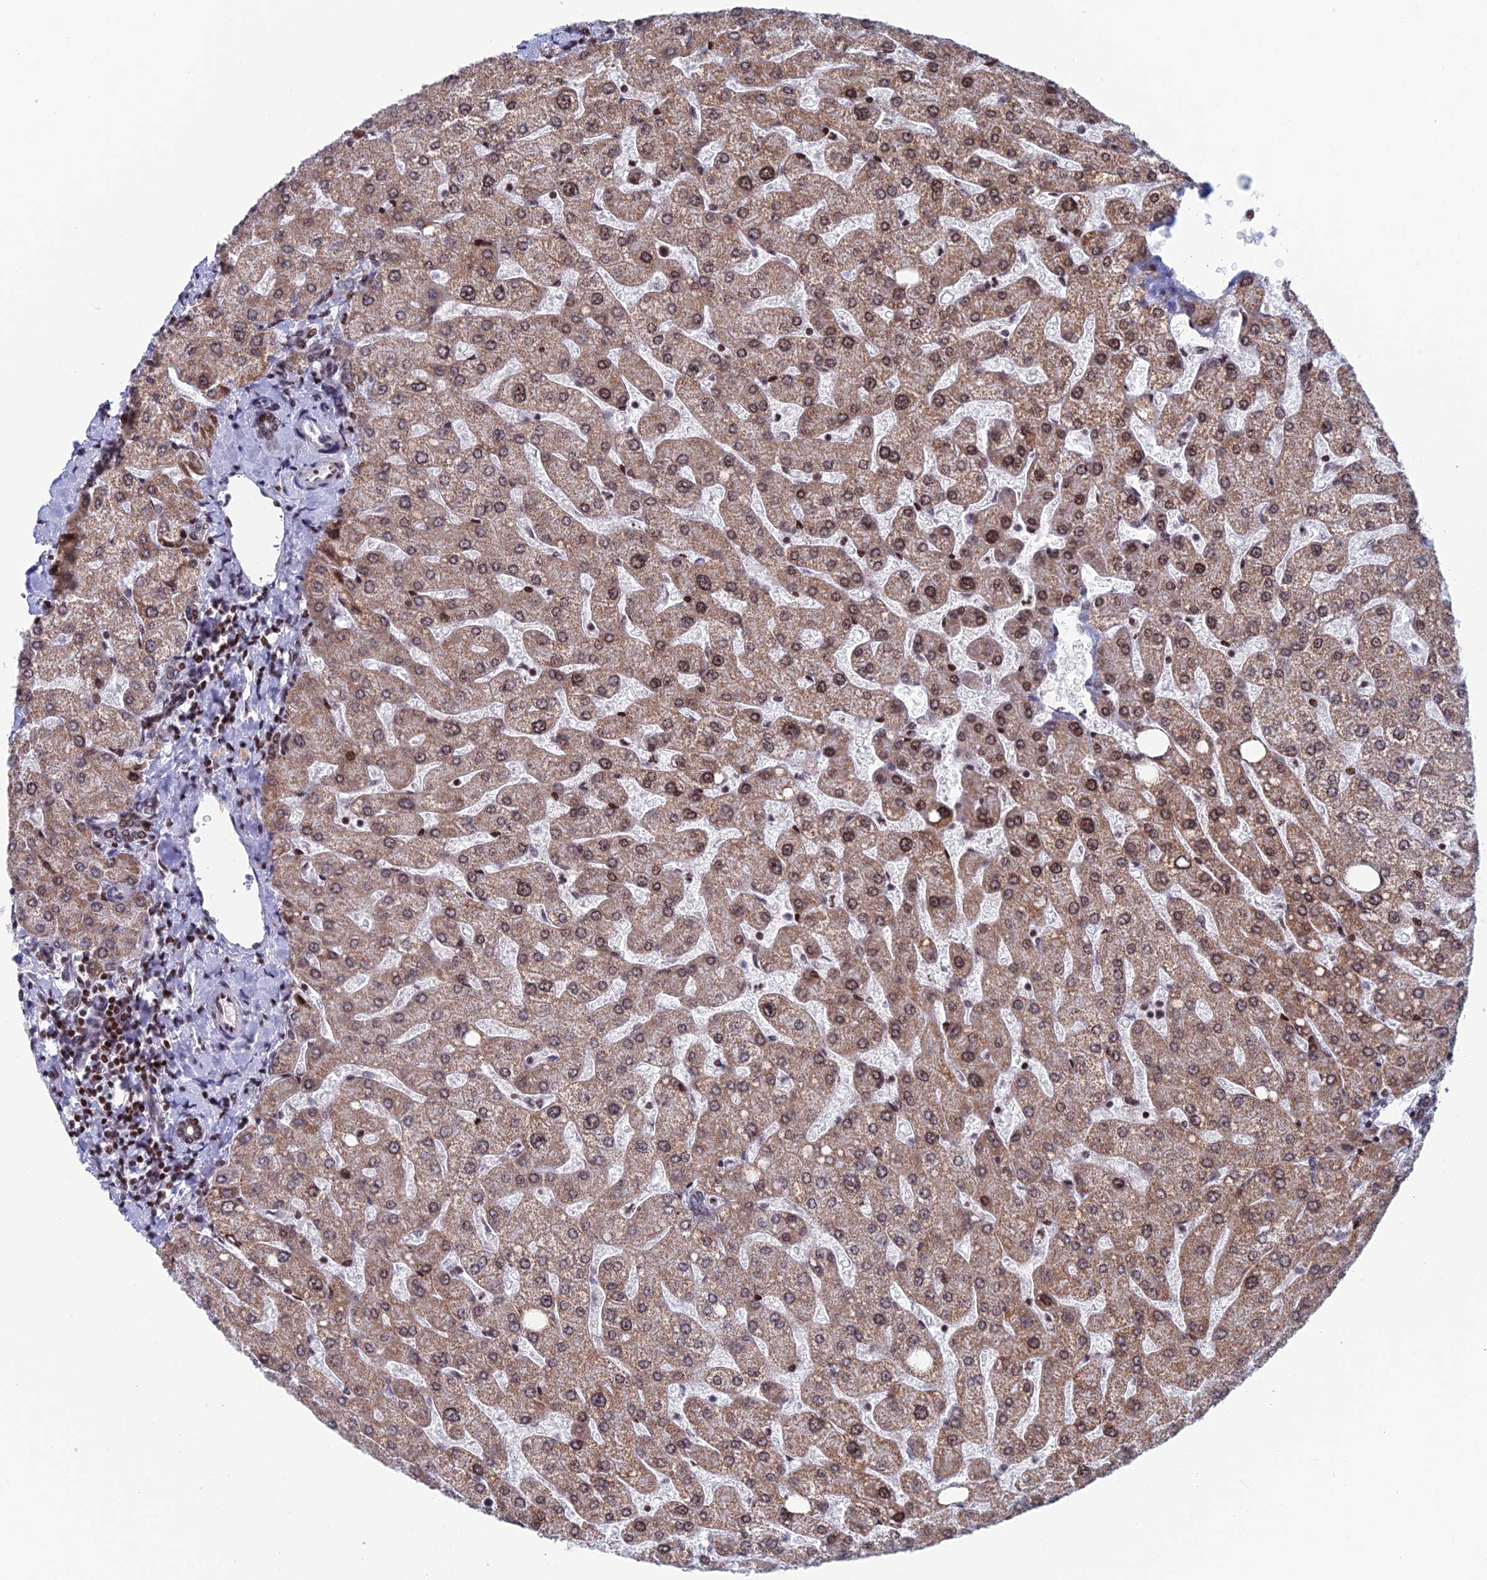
{"staining": {"intensity": "moderate", "quantity": ">75%", "location": "nuclear"}, "tissue": "liver", "cell_type": "Cholangiocytes", "image_type": "normal", "snomed": [{"axis": "morphology", "description": "Normal tissue, NOS"}, {"axis": "topography", "description": "Liver"}], "caption": "A high-resolution photomicrograph shows immunohistochemistry staining of unremarkable liver, which shows moderate nuclear expression in approximately >75% of cholangiocytes.", "gene": "AFF3", "patient": {"sex": "male", "age": 55}}